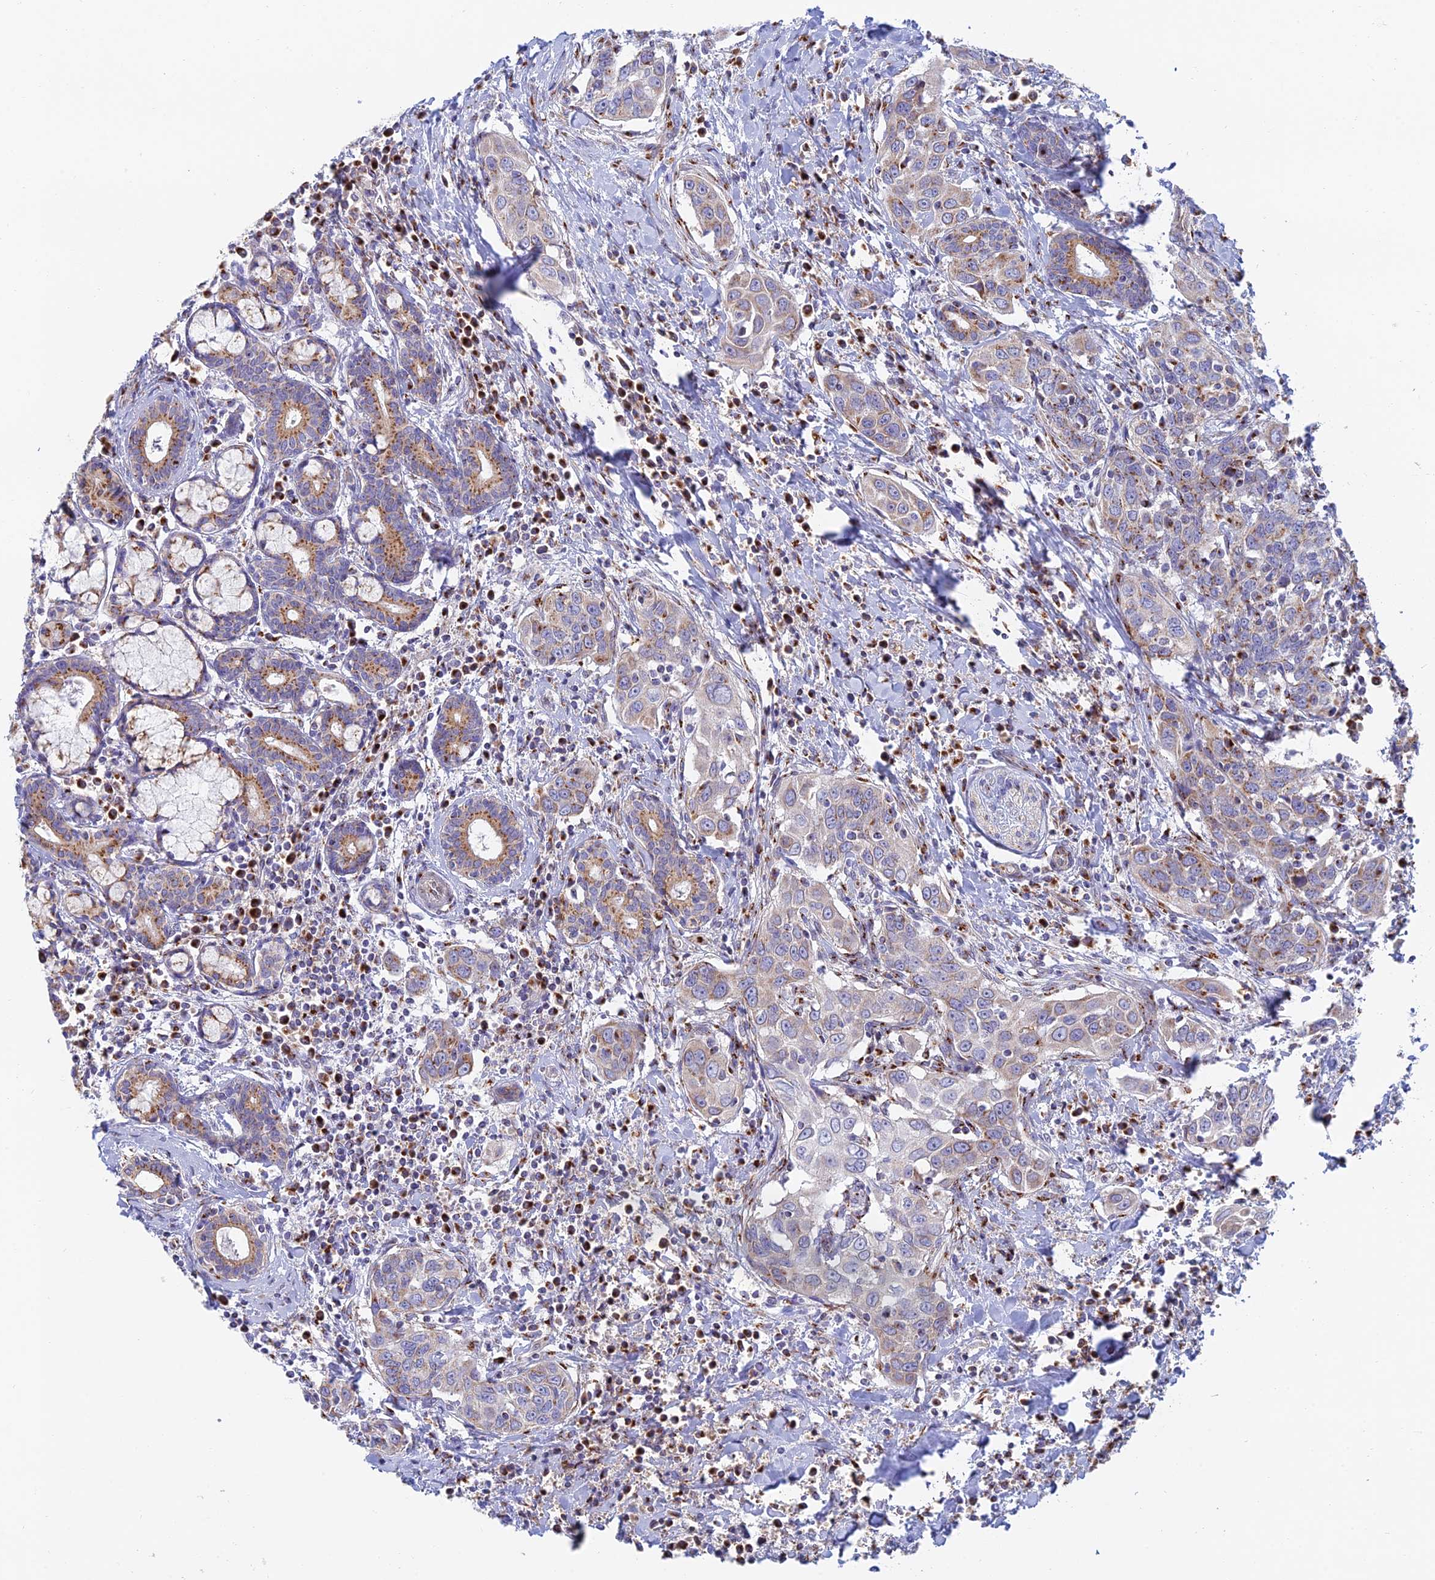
{"staining": {"intensity": "moderate", "quantity": "<25%", "location": "cytoplasmic/membranous"}, "tissue": "head and neck cancer", "cell_type": "Tumor cells", "image_type": "cancer", "snomed": [{"axis": "morphology", "description": "Squamous cell carcinoma, NOS"}, {"axis": "topography", "description": "Oral tissue"}, {"axis": "topography", "description": "Head-Neck"}], "caption": "Brown immunohistochemical staining in head and neck squamous cell carcinoma displays moderate cytoplasmic/membranous staining in about <25% of tumor cells.", "gene": "HS2ST1", "patient": {"sex": "female", "age": 50}}